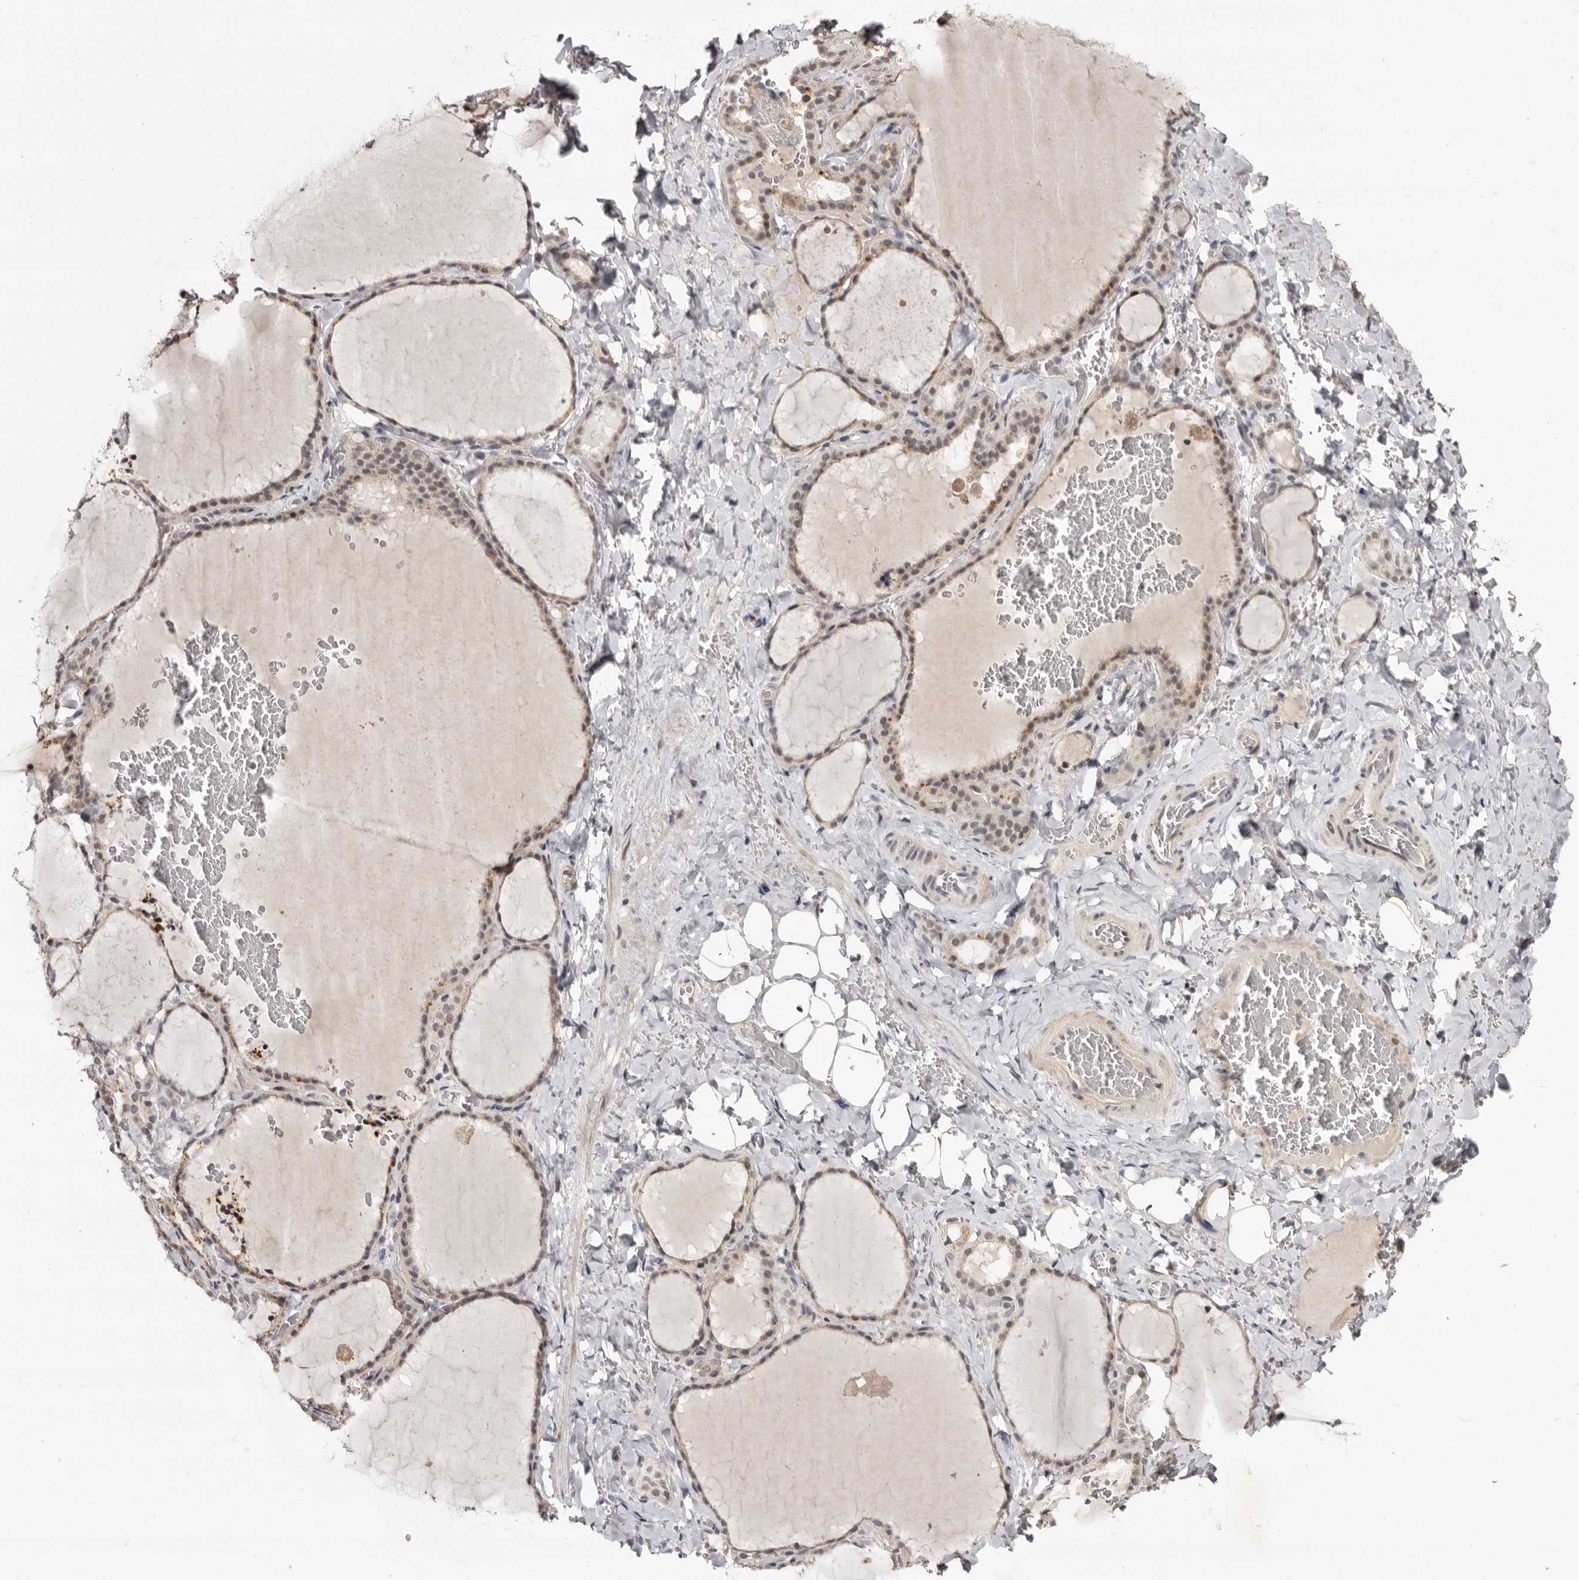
{"staining": {"intensity": "weak", "quantity": "25%-75%", "location": "cytoplasmic/membranous"}, "tissue": "thyroid gland", "cell_type": "Glandular cells", "image_type": "normal", "snomed": [{"axis": "morphology", "description": "Normal tissue, NOS"}, {"axis": "topography", "description": "Thyroid gland"}], "caption": "A low amount of weak cytoplasmic/membranous staining is appreciated in approximately 25%-75% of glandular cells in benign thyroid gland.", "gene": "ZNF326", "patient": {"sex": "female", "age": 22}}